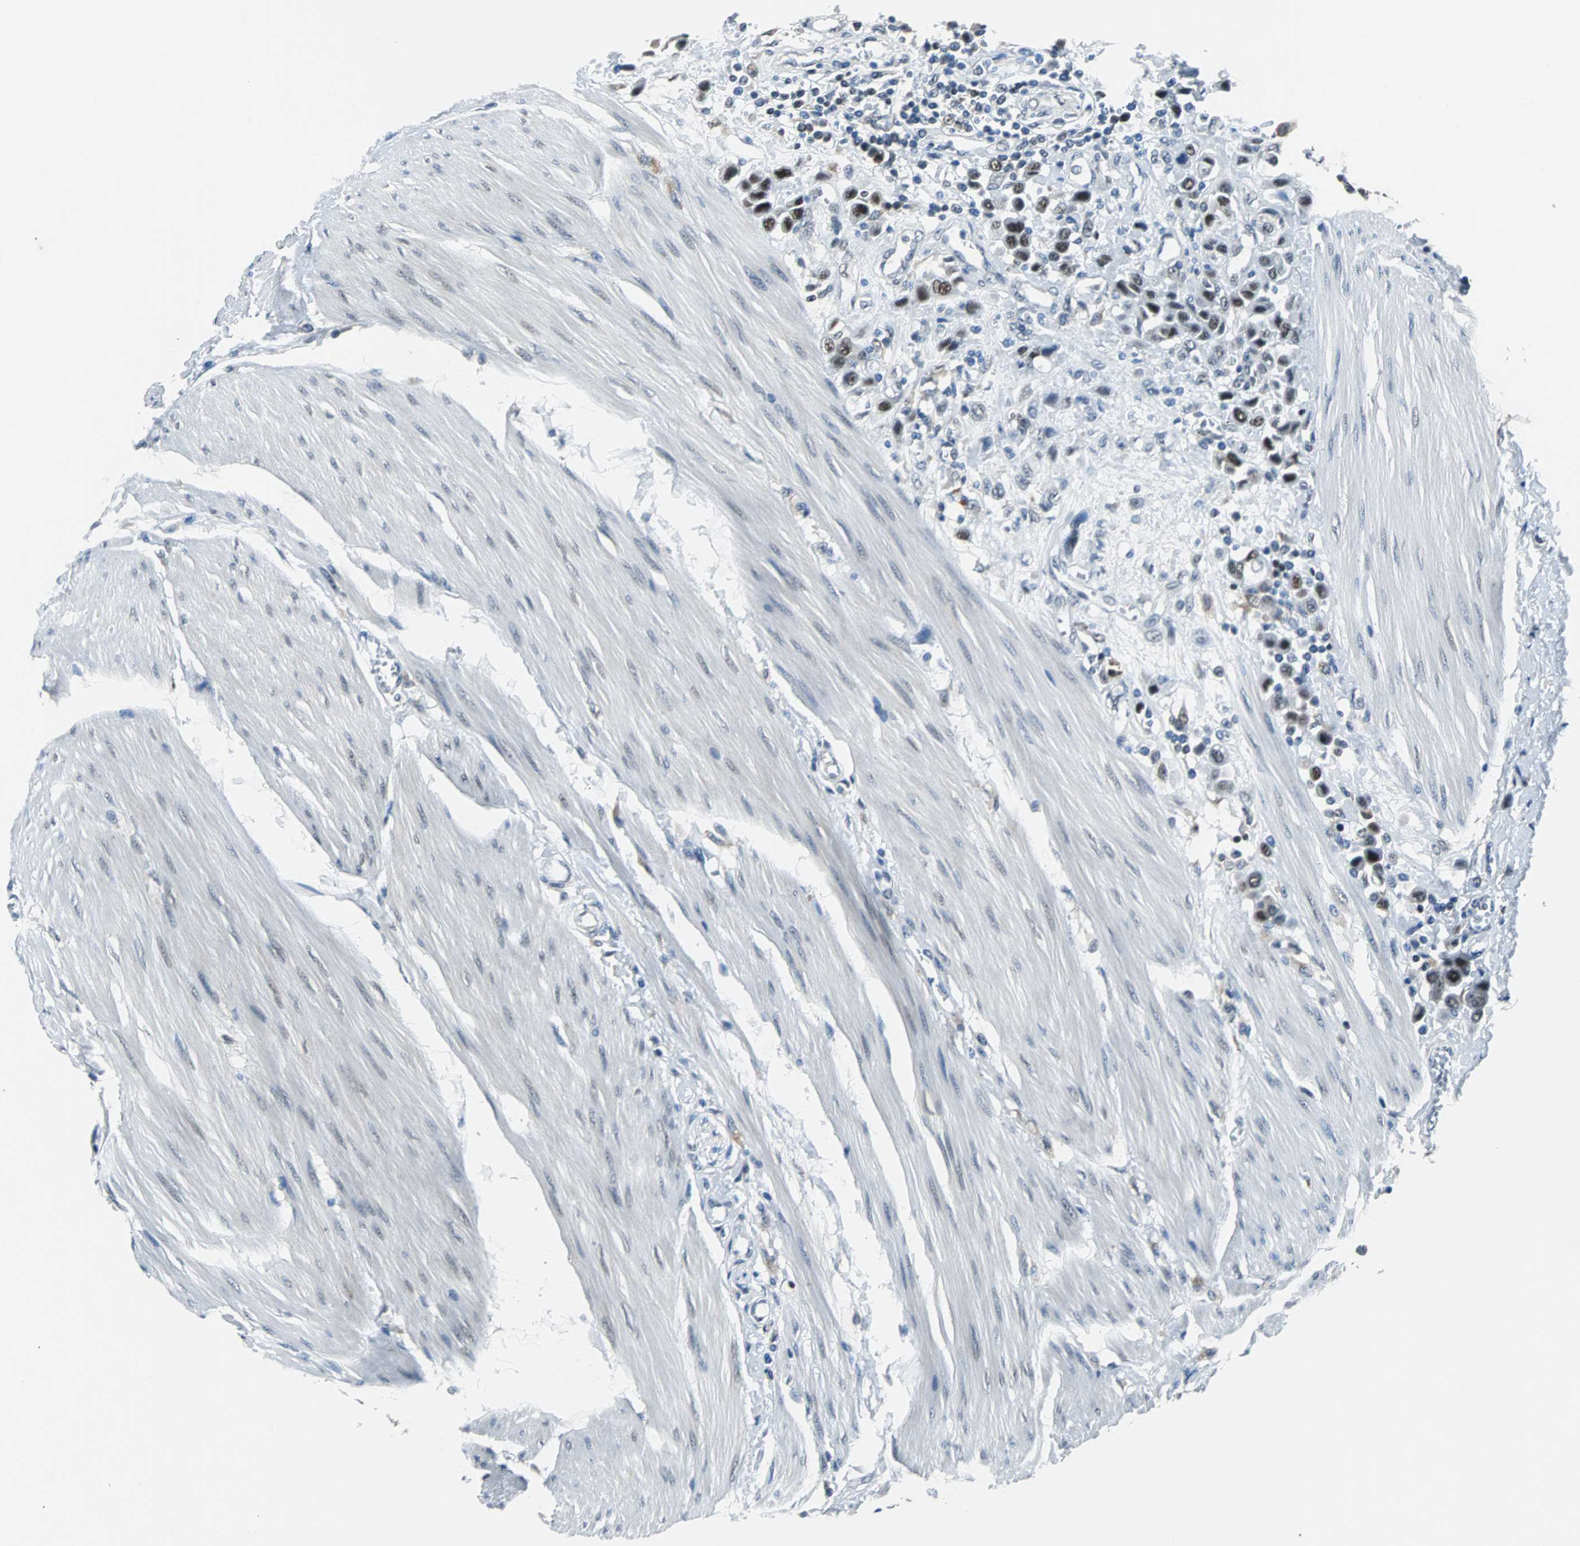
{"staining": {"intensity": "strong", "quantity": "25%-75%", "location": "nuclear"}, "tissue": "urothelial cancer", "cell_type": "Tumor cells", "image_type": "cancer", "snomed": [{"axis": "morphology", "description": "Urothelial carcinoma, High grade"}, {"axis": "topography", "description": "Urinary bladder"}], "caption": "The histopathology image exhibits a brown stain indicating the presence of a protein in the nuclear of tumor cells in urothelial carcinoma (high-grade). The protein of interest is stained brown, and the nuclei are stained in blue (DAB IHC with brightfield microscopy, high magnification).", "gene": "USP28", "patient": {"sex": "male", "age": 50}}